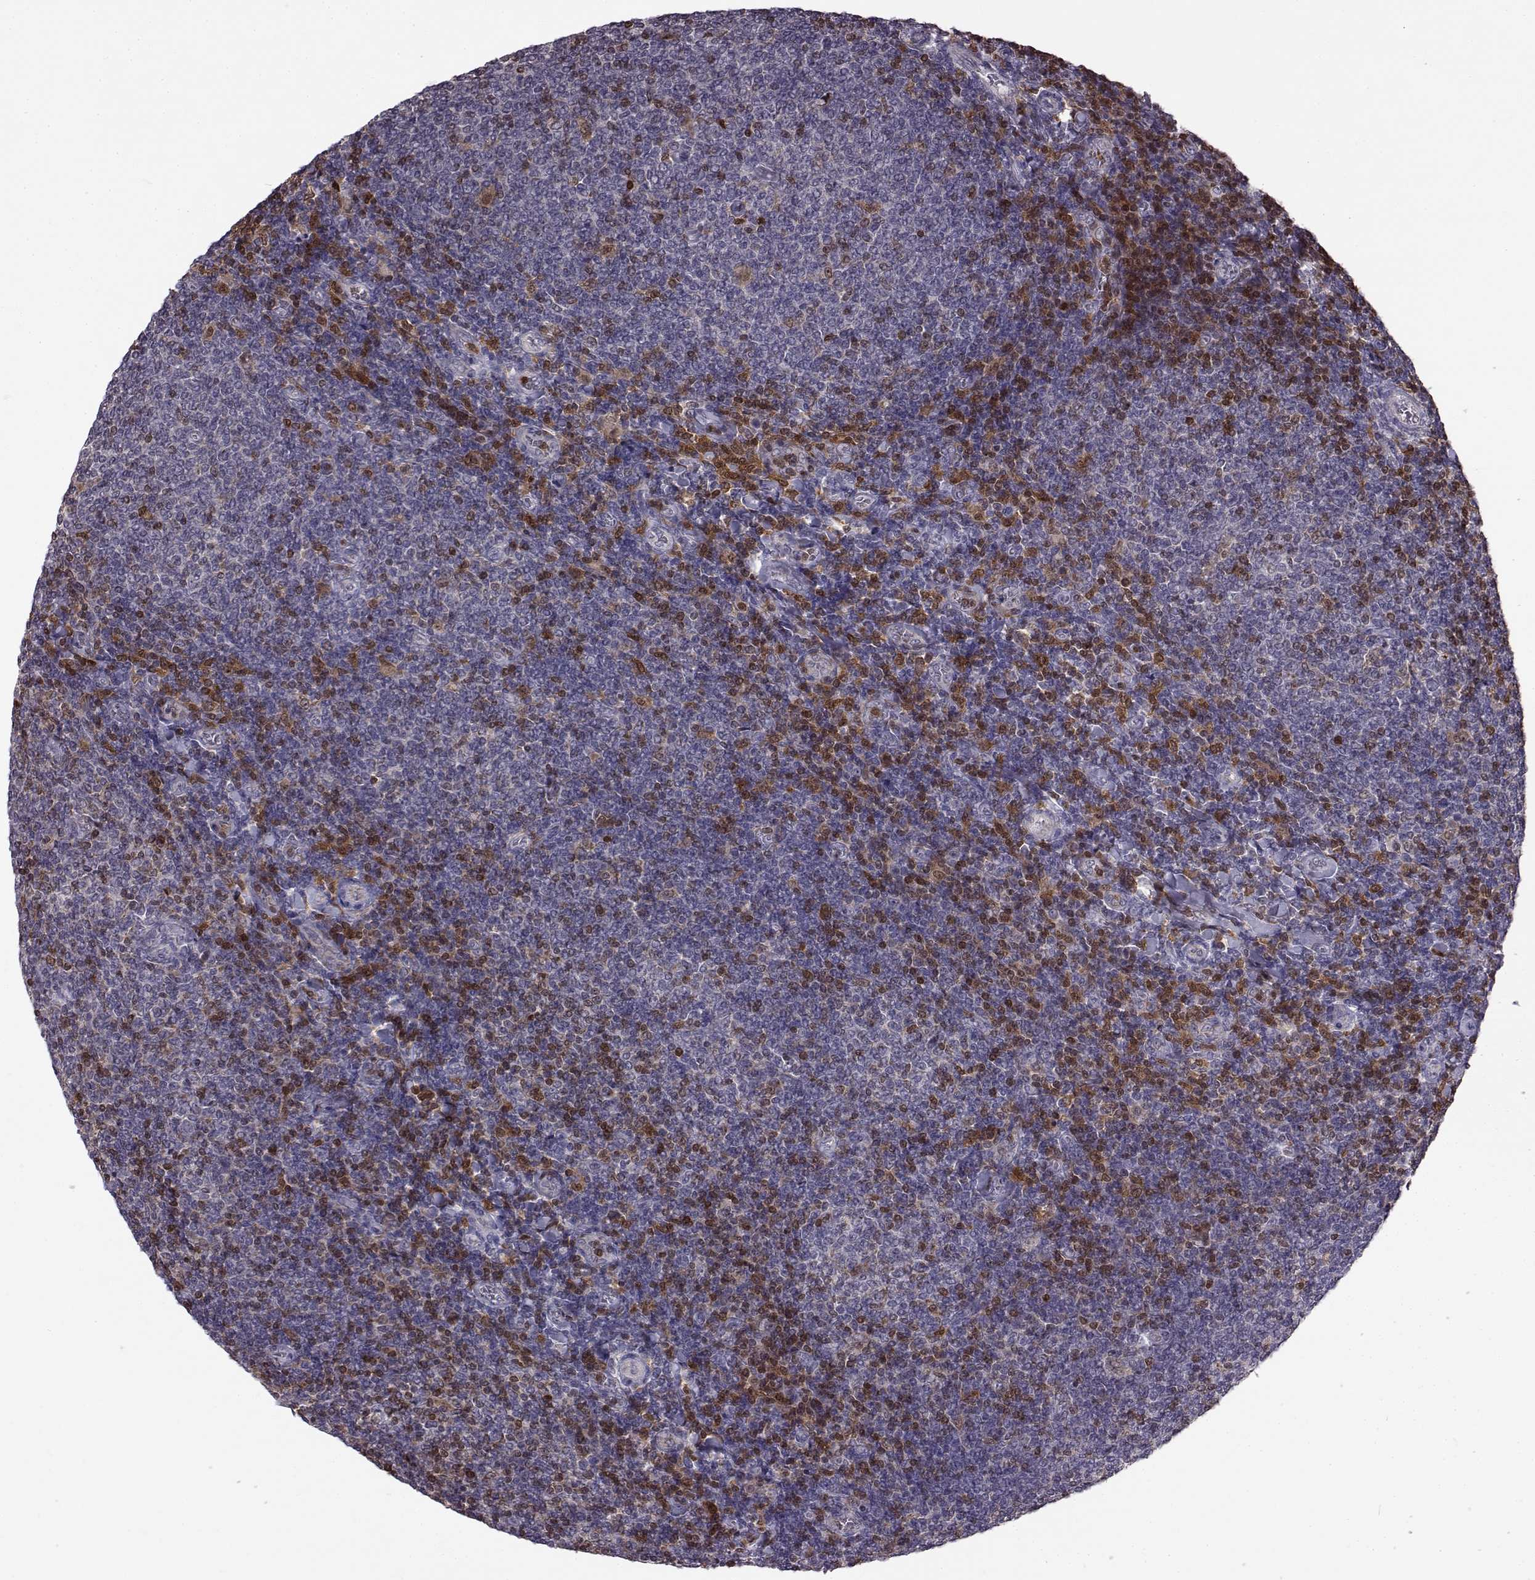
{"staining": {"intensity": "negative", "quantity": "none", "location": "none"}, "tissue": "lymphoma", "cell_type": "Tumor cells", "image_type": "cancer", "snomed": [{"axis": "morphology", "description": "Malignant lymphoma, non-Hodgkin's type, Low grade"}, {"axis": "topography", "description": "Lymph node"}], "caption": "A histopathology image of human lymphoma is negative for staining in tumor cells.", "gene": "DOK2", "patient": {"sex": "male", "age": 52}}